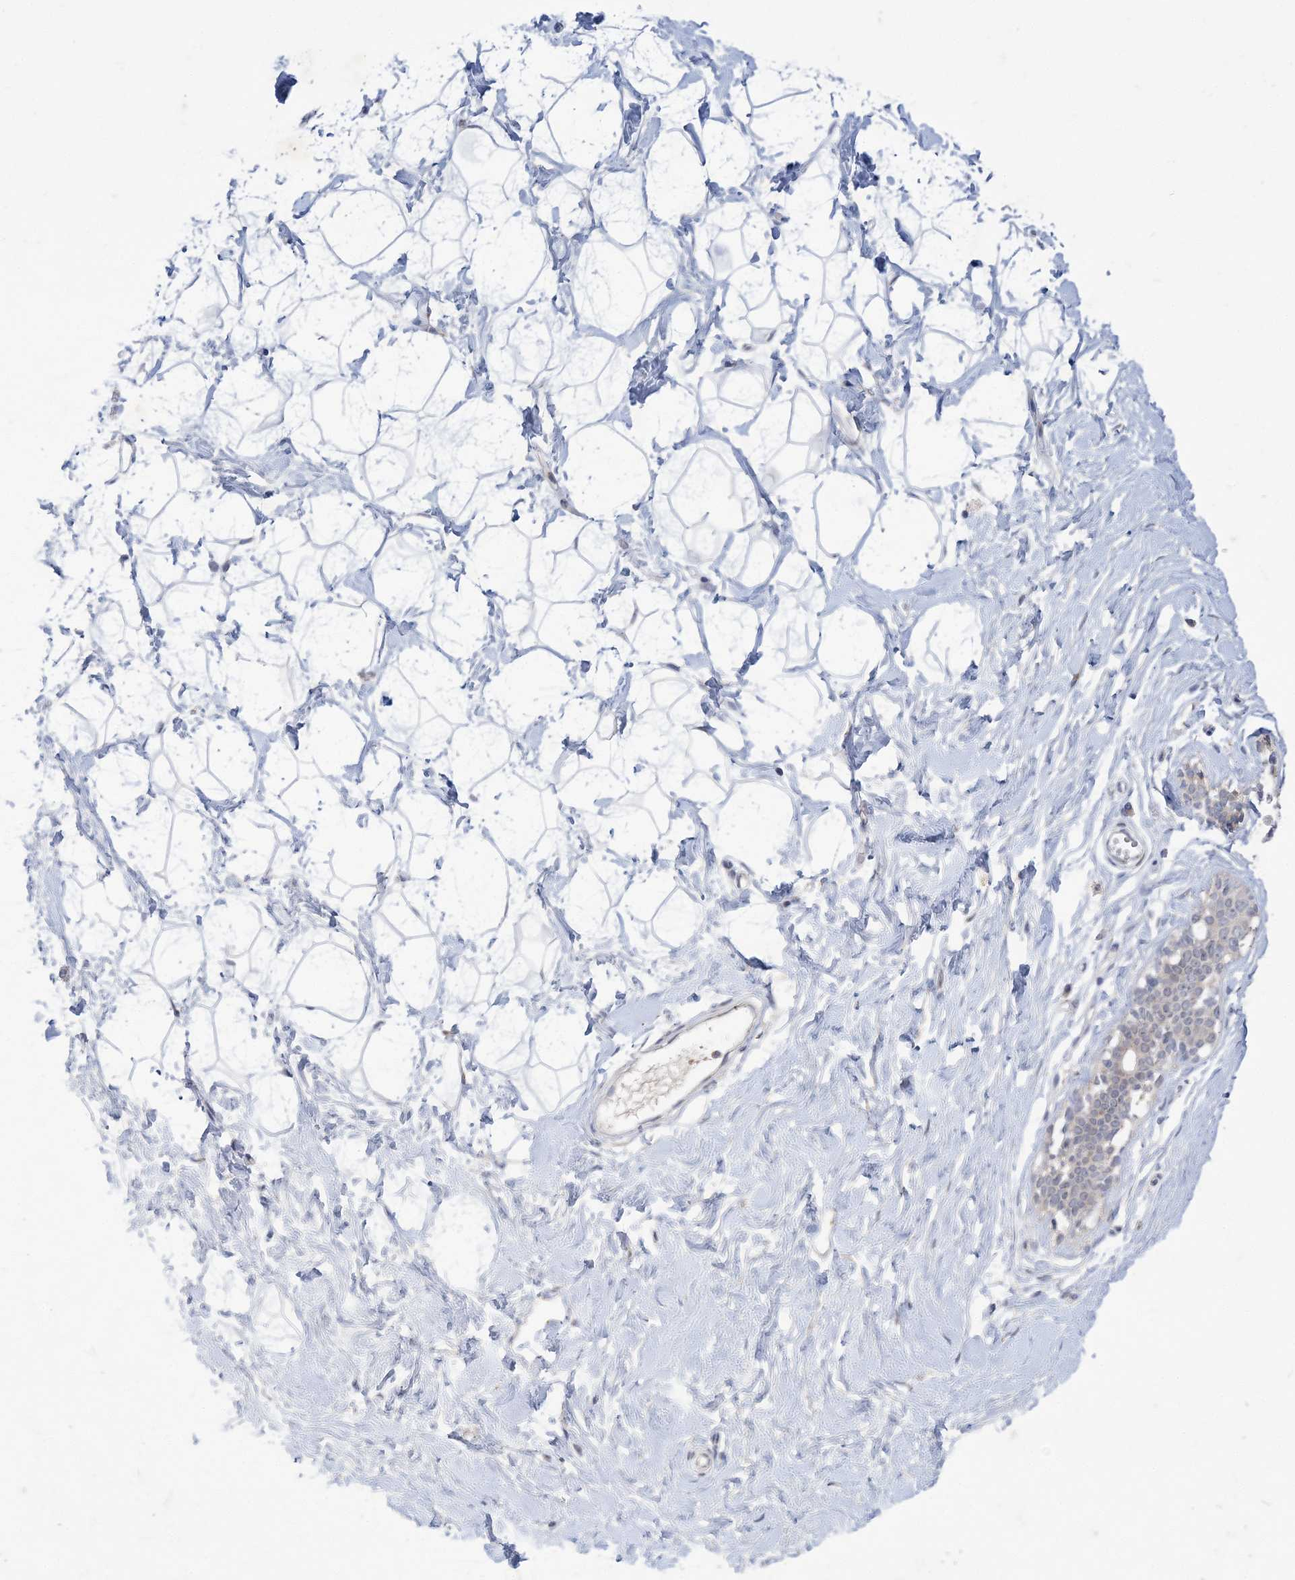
{"staining": {"intensity": "negative", "quantity": "none", "location": "none"}, "tissue": "breast", "cell_type": "Adipocytes", "image_type": "normal", "snomed": [{"axis": "morphology", "description": "Normal tissue, NOS"}, {"axis": "morphology", "description": "Adenoma, NOS"}, {"axis": "topography", "description": "Breast"}], "caption": "Immunohistochemistry (IHC) histopathology image of benign breast: human breast stained with DAB exhibits no significant protein positivity in adipocytes.", "gene": "ANKRD35", "patient": {"sex": "female", "age": 23}}